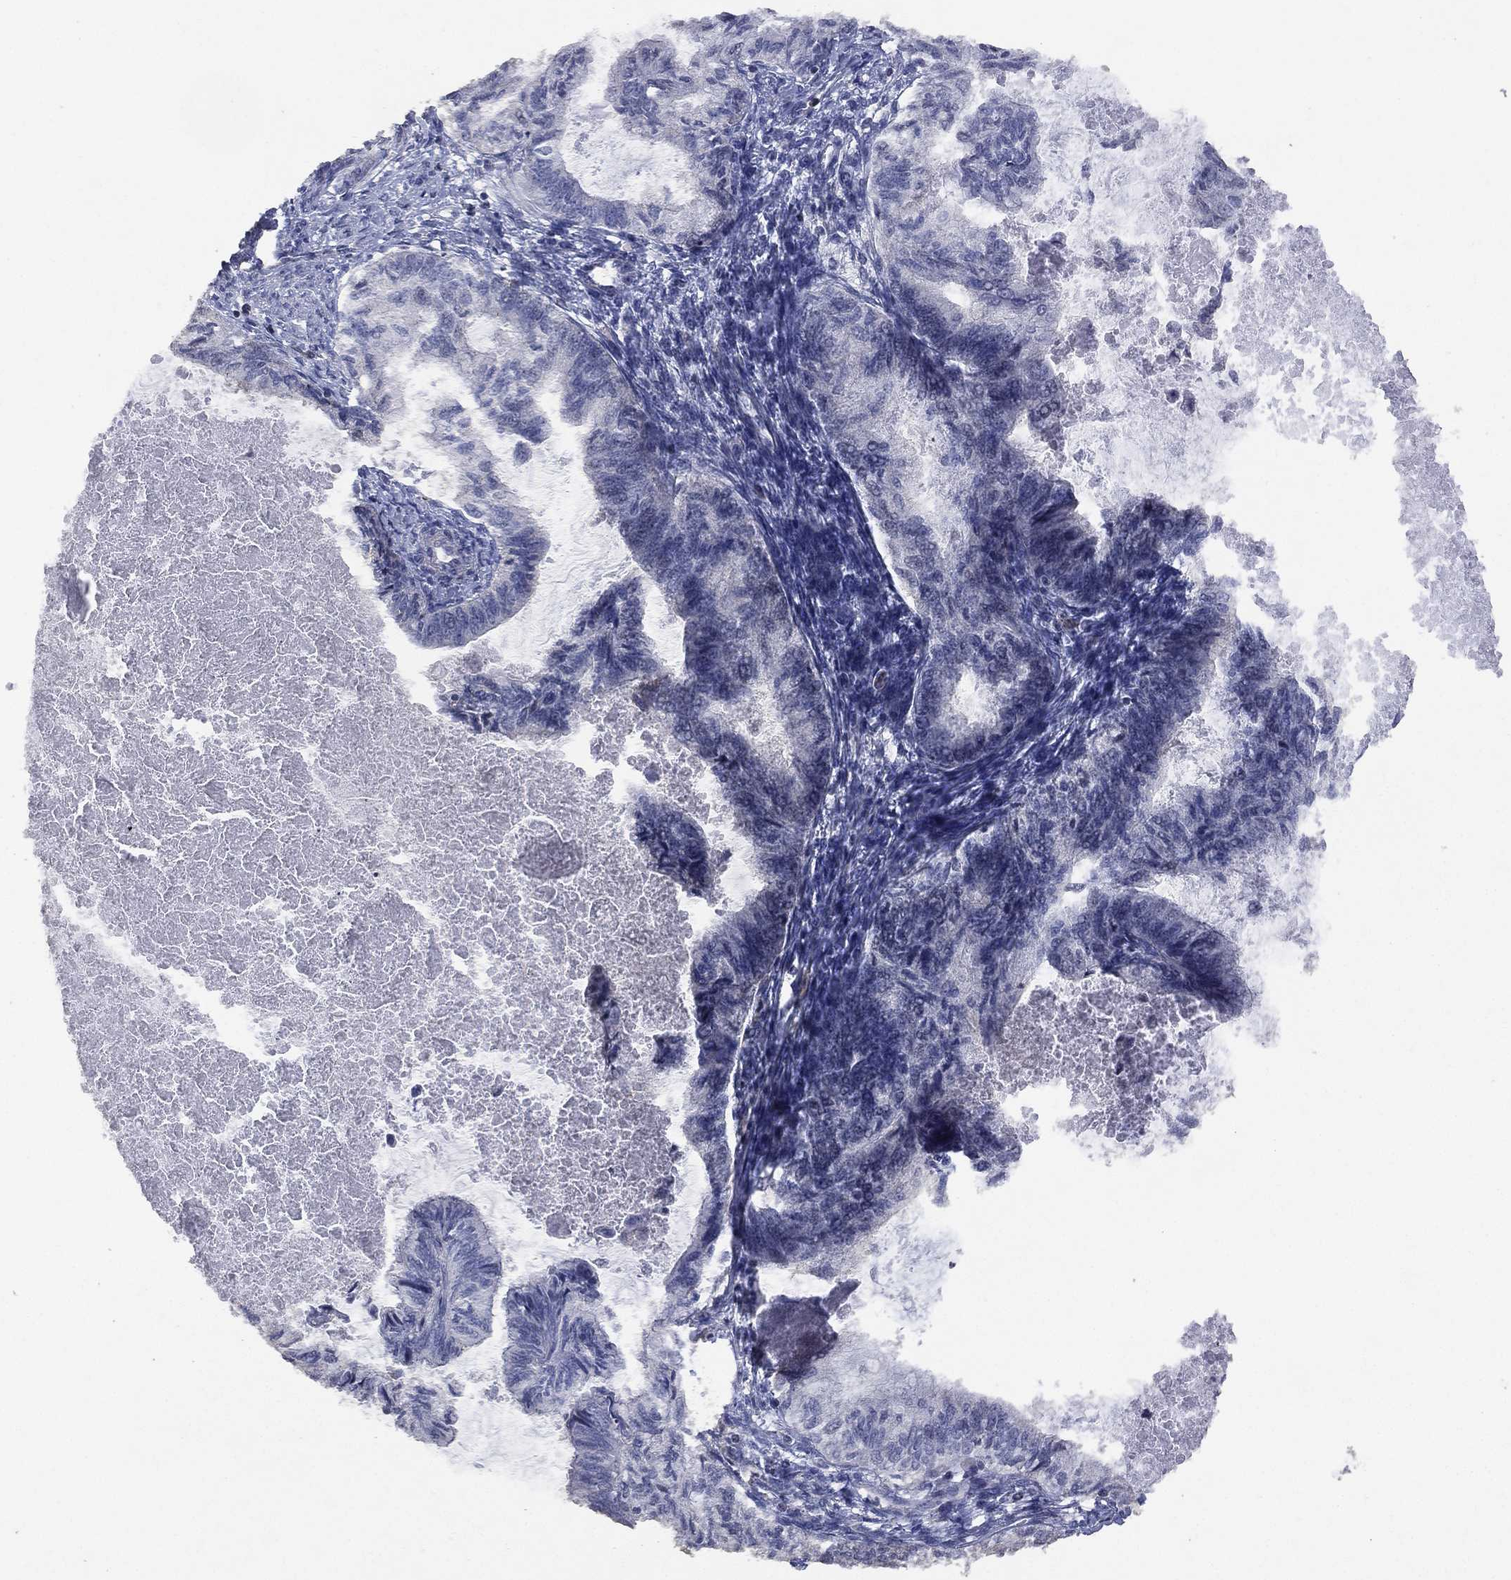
{"staining": {"intensity": "negative", "quantity": "none", "location": "none"}, "tissue": "endometrial cancer", "cell_type": "Tumor cells", "image_type": "cancer", "snomed": [{"axis": "morphology", "description": "Adenocarcinoma, NOS"}, {"axis": "topography", "description": "Endometrium"}], "caption": "Tumor cells show no significant protein positivity in endometrial cancer.", "gene": "ADPRHL1", "patient": {"sex": "female", "age": 86}}